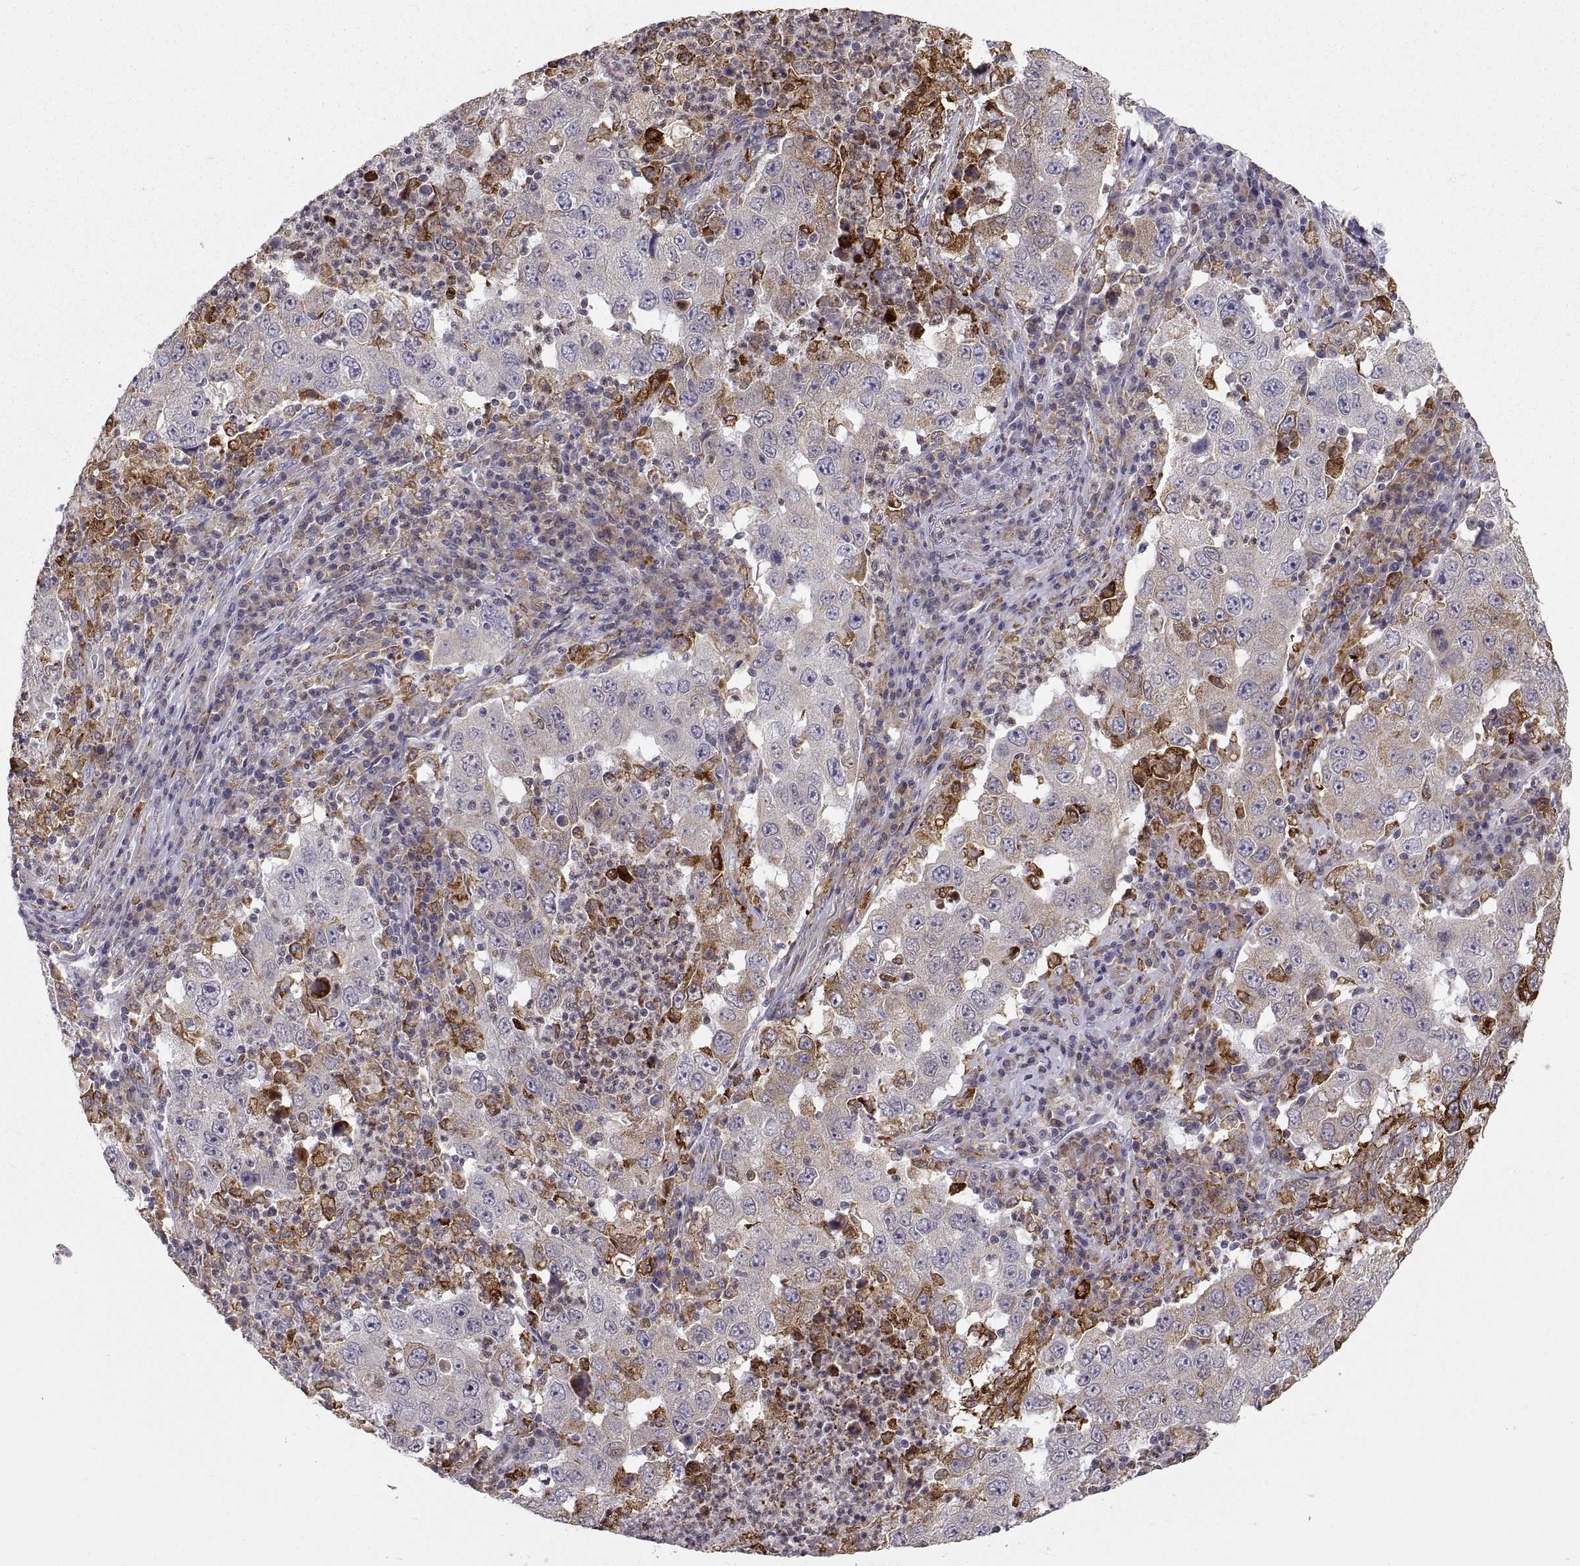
{"staining": {"intensity": "moderate", "quantity": "25%-75%", "location": "cytoplasmic/membranous"}, "tissue": "lung cancer", "cell_type": "Tumor cells", "image_type": "cancer", "snomed": [{"axis": "morphology", "description": "Adenocarcinoma, NOS"}, {"axis": "topography", "description": "Lung"}], "caption": "Adenocarcinoma (lung) stained with a protein marker exhibits moderate staining in tumor cells.", "gene": "ERO1A", "patient": {"sex": "male", "age": 73}}